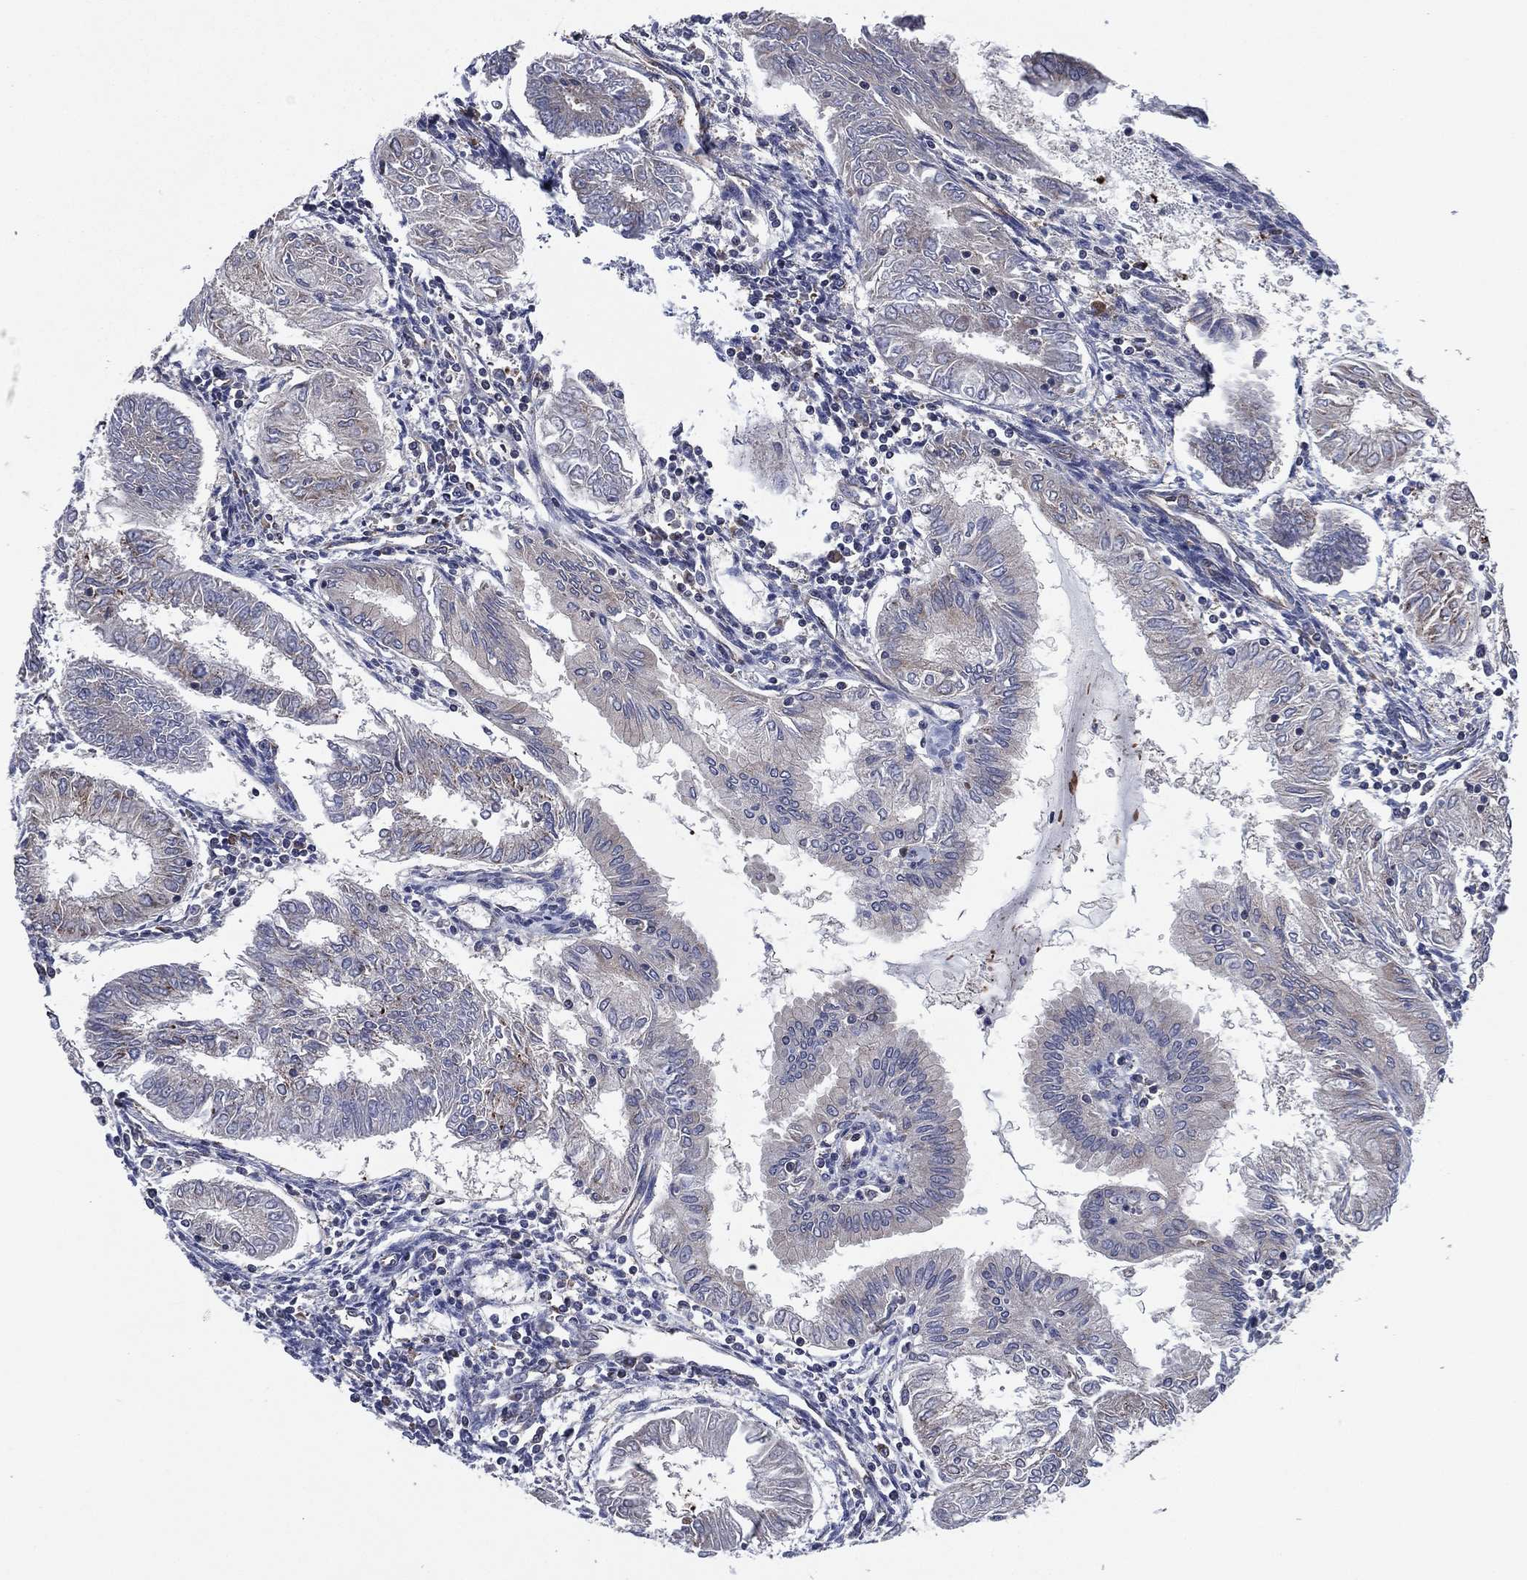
{"staining": {"intensity": "negative", "quantity": "none", "location": "none"}, "tissue": "endometrial cancer", "cell_type": "Tumor cells", "image_type": "cancer", "snomed": [{"axis": "morphology", "description": "Adenocarcinoma, NOS"}, {"axis": "topography", "description": "Endometrium"}], "caption": "IHC of endometrial cancer shows no expression in tumor cells.", "gene": "C2orf76", "patient": {"sex": "female", "age": 68}}